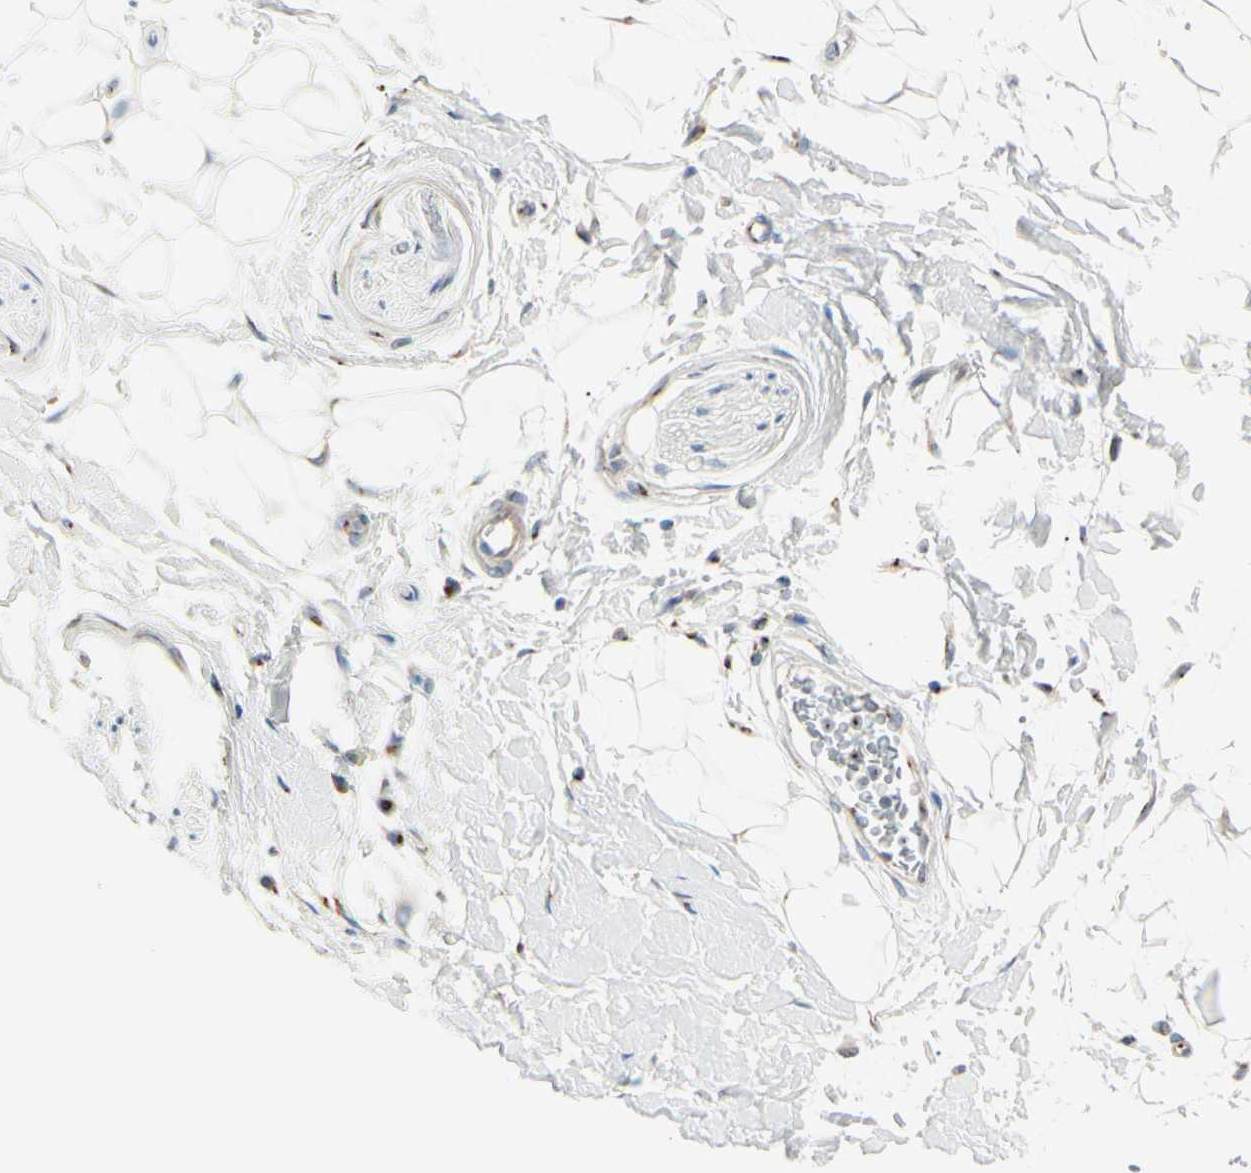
{"staining": {"intensity": "negative", "quantity": "none", "location": "none"}, "tissue": "adipose tissue", "cell_type": "Adipocytes", "image_type": "normal", "snomed": [{"axis": "morphology", "description": "Normal tissue, NOS"}, {"axis": "topography", "description": "Soft tissue"}], "caption": "High power microscopy histopathology image of an IHC histopathology image of normal adipose tissue, revealing no significant staining in adipocytes. (Stains: DAB (3,3'-diaminobenzidine) IHC with hematoxylin counter stain, Microscopy: brightfield microscopy at high magnification).", "gene": "B4GALT1", "patient": {"sex": "male", "age": 72}}